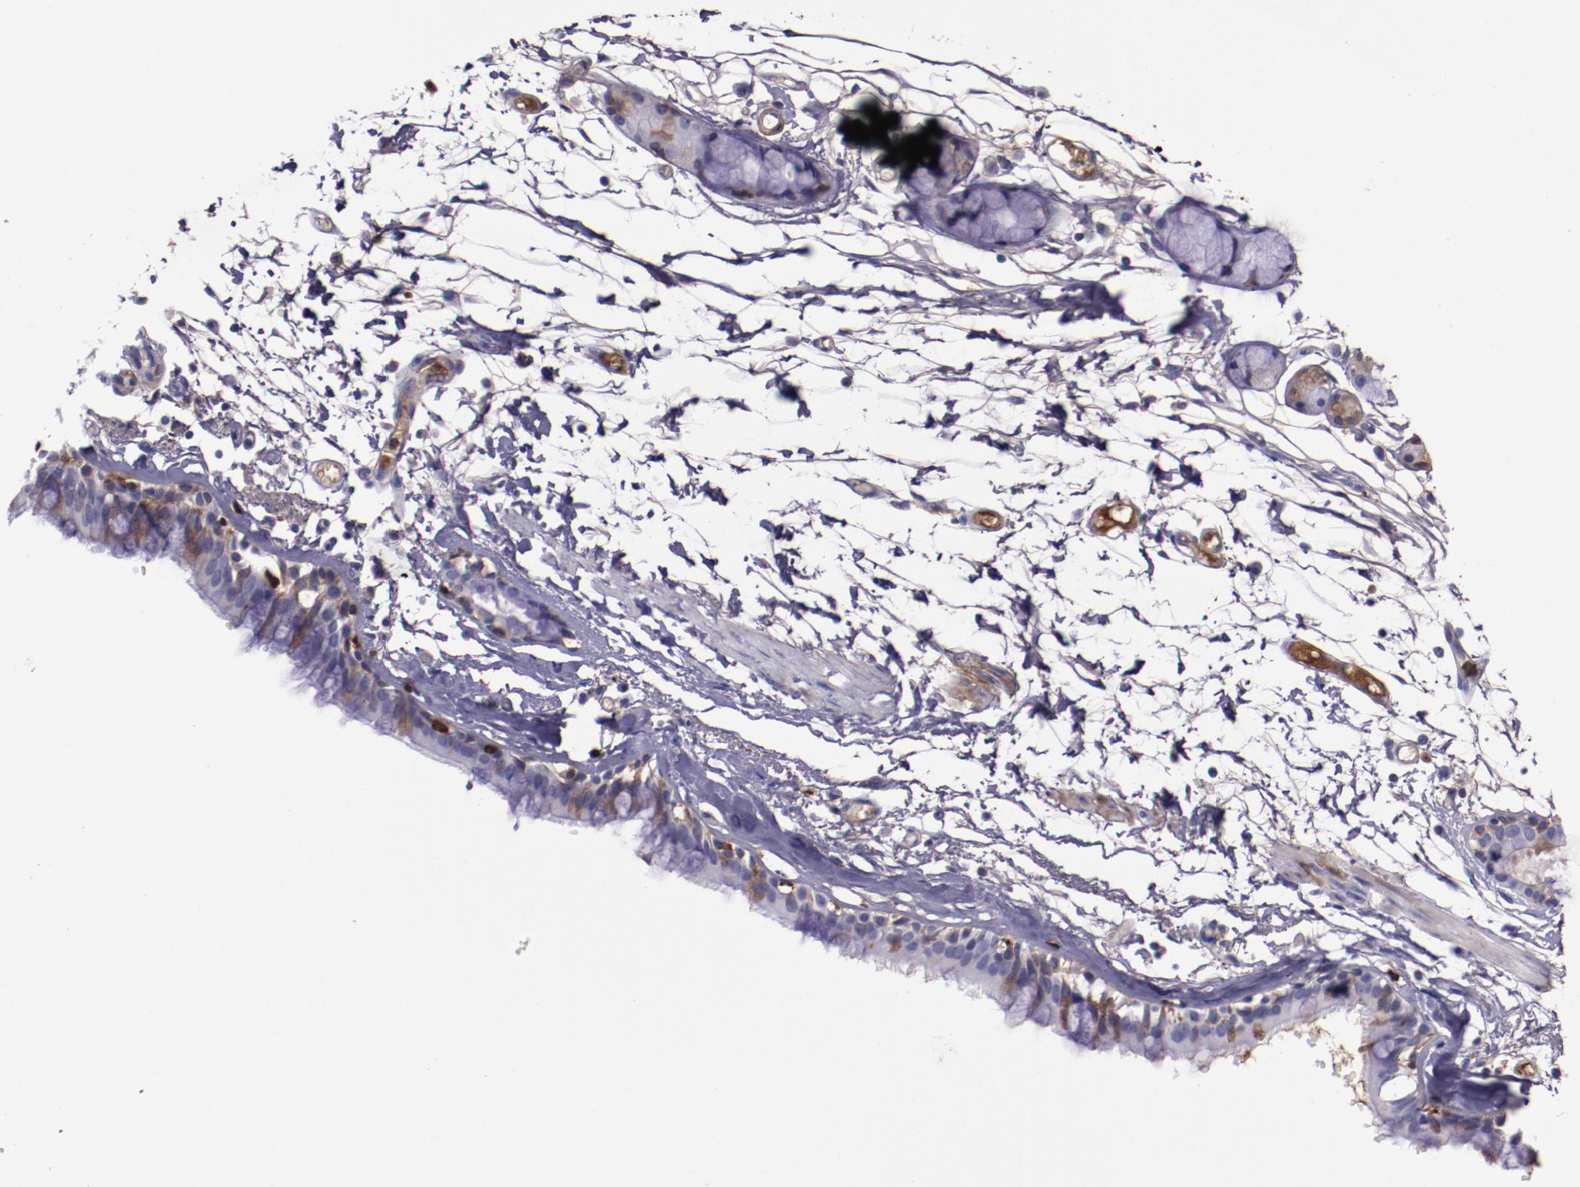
{"staining": {"intensity": "moderate", "quantity": "<25%", "location": "cytoplasmic/membranous"}, "tissue": "bronchus", "cell_type": "Respiratory epithelial cells", "image_type": "normal", "snomed": [{"axis": "morphology", "description": "Normal tissue, NOS"}, {"axis": "topography", "description": "Bronchus"}, {"axis": "topography", "description": "Lung"}], "caption": "Immunohistochemistry image of normal bronchus stained for a protein (brown), which demonstrates low levels of moderate cytoplasmic/membranous staining in approximately <25% of respiratory epithelial cells.", "gene": "APOH", "patient": {"sex": "female", "age": 56}}